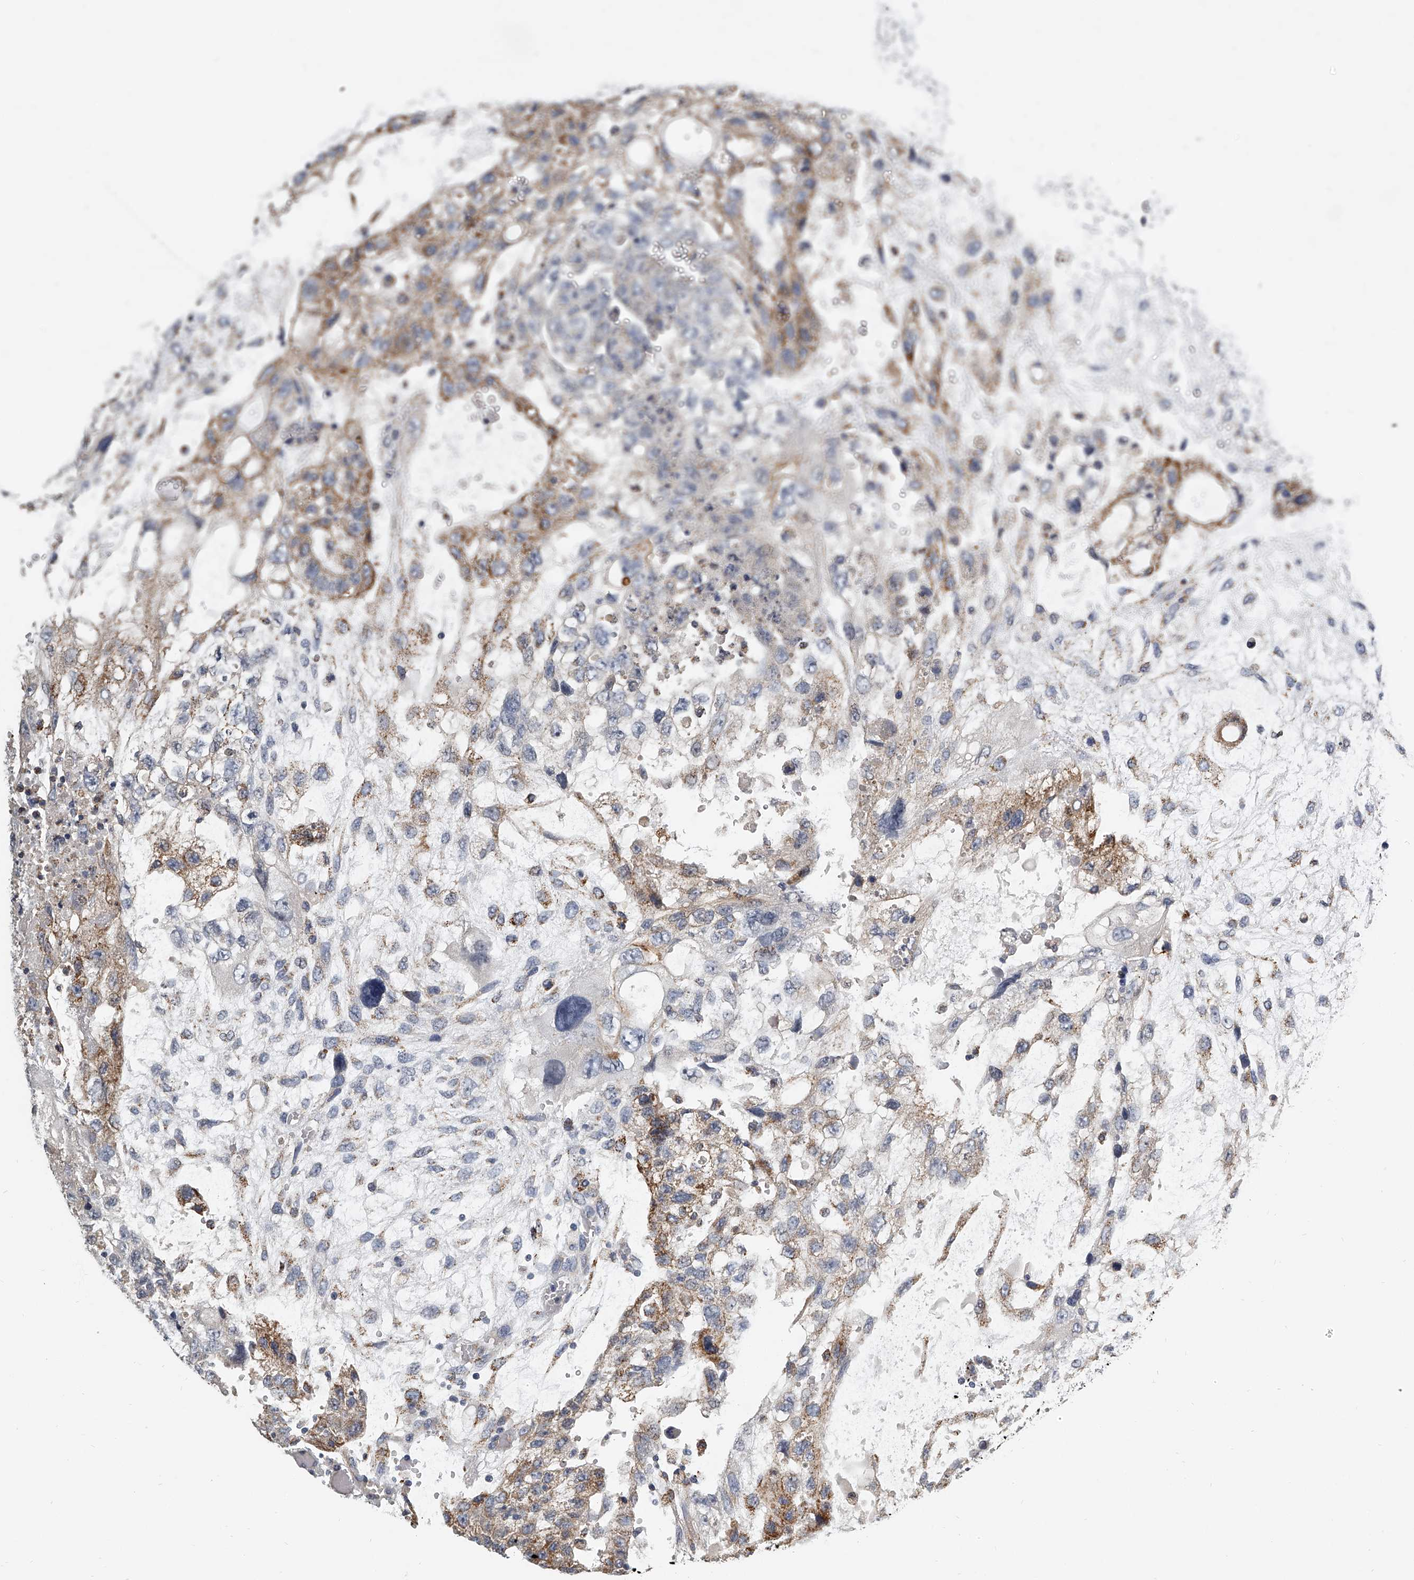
{"staining": {"intensity": "moderate", "quantity": "25%-75%", "location": "cytoplasmic/membranous"}, "tissue": "testis cancer", "cell_type": "Tumor cells", "image_type": "cancer", "snomed": [{"axis": "morphology", "description": "Carcinoma, Embryonal, NOS"}, {"axis": "topography", "description": "Testis"}], "caption": "Moderate cytoplasmic/membranous staining is seen in approximately 25%-75% of tumor cells in testis embryonal carcinoma.", "gene": "KLHL7", "patient": {"sex": "male", "age": 36}}